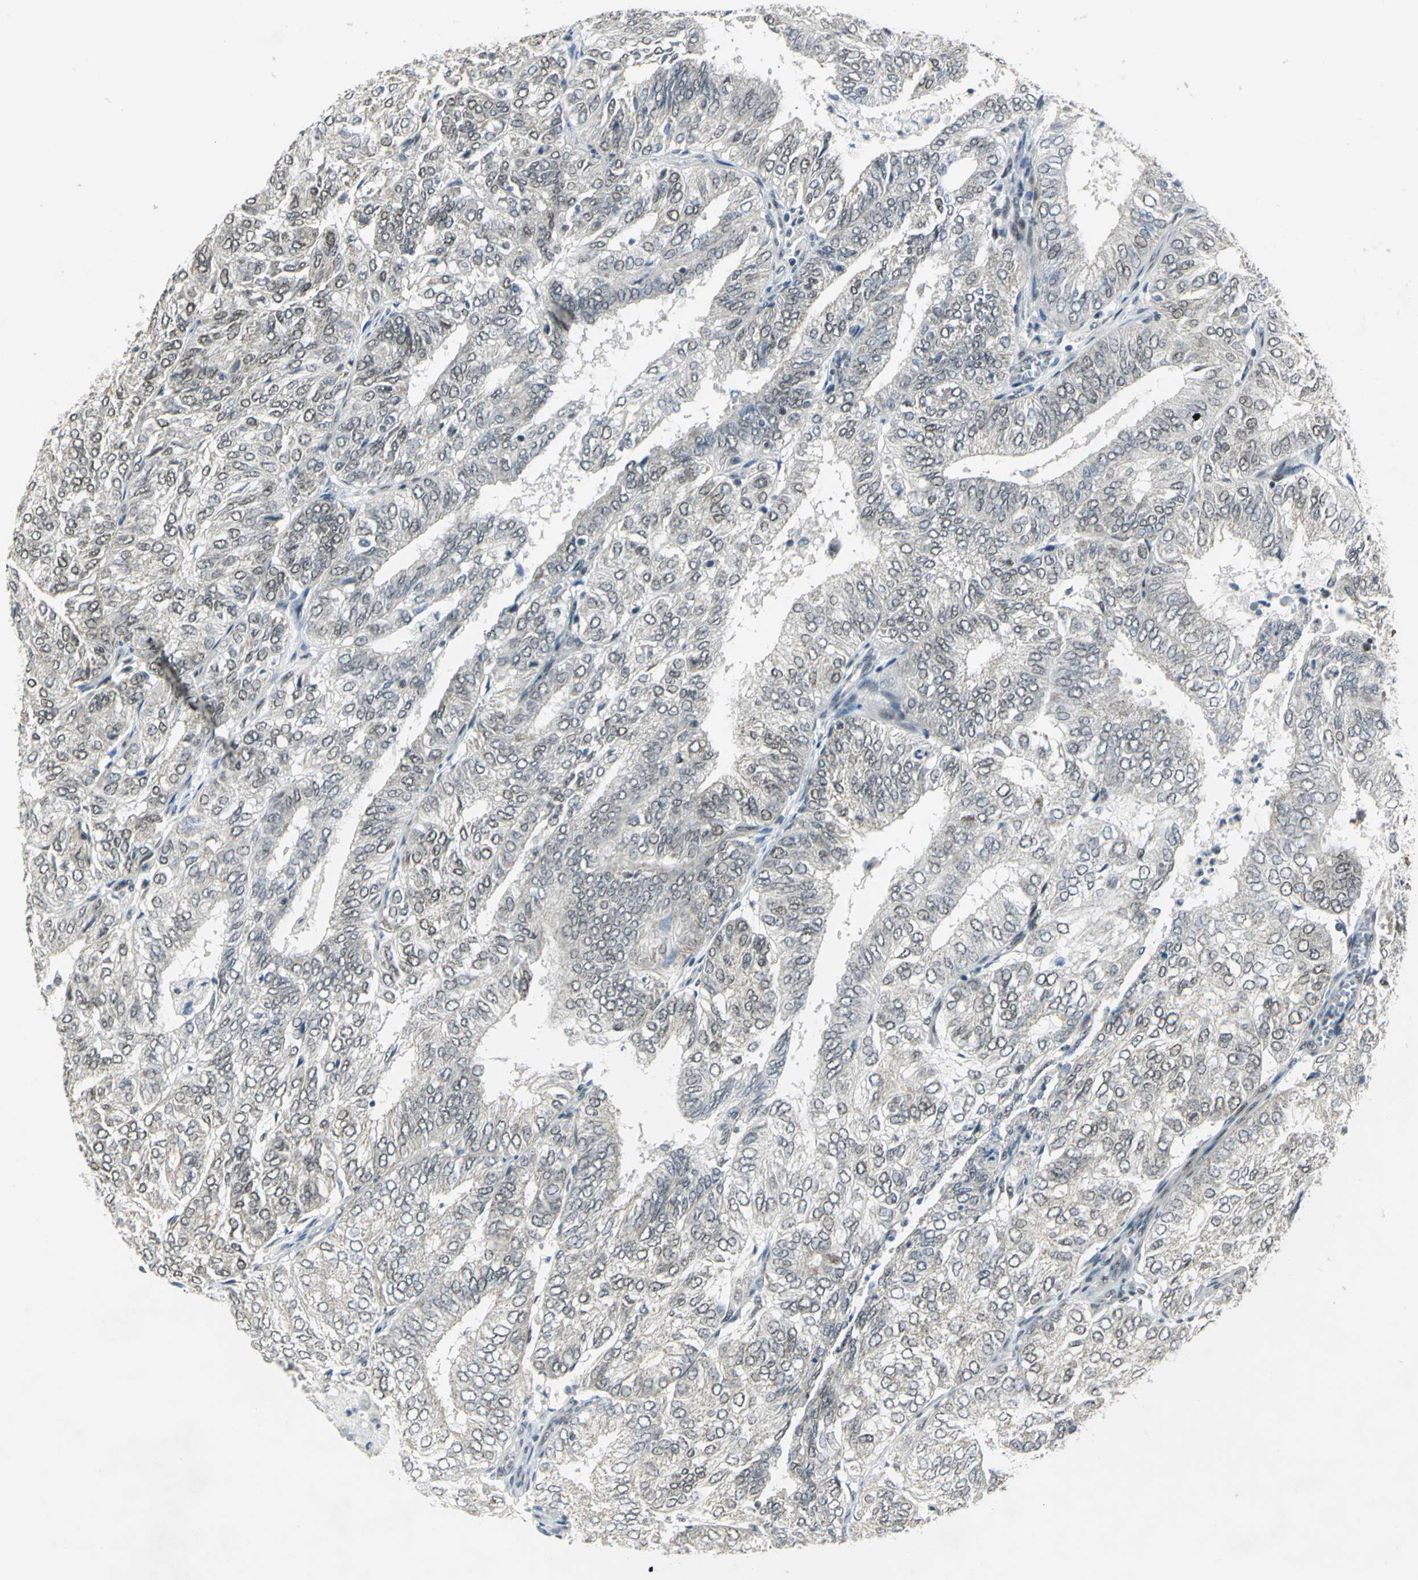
{"staining": {"intensity": "weak", "quantity": "<25%", "location": "cytoplasmic/membranous,nuclear"}, "tissue": "endometrial cancer", "cell_type": "Tumor cells", "image_type": "cancer", "snomed": [{"axis": "morphology", "description": "Adenocarcinoma, NOS"}, {"axis": "topography", "description": "Uterus"}], "caption": "Endometrial cancer (adenocarcinoma) stained for a protein using immunohistochemistry demonstrates no staining tumor cells.", "gene": "MTA1", "patient": {"sex": "female", "age": 60}}